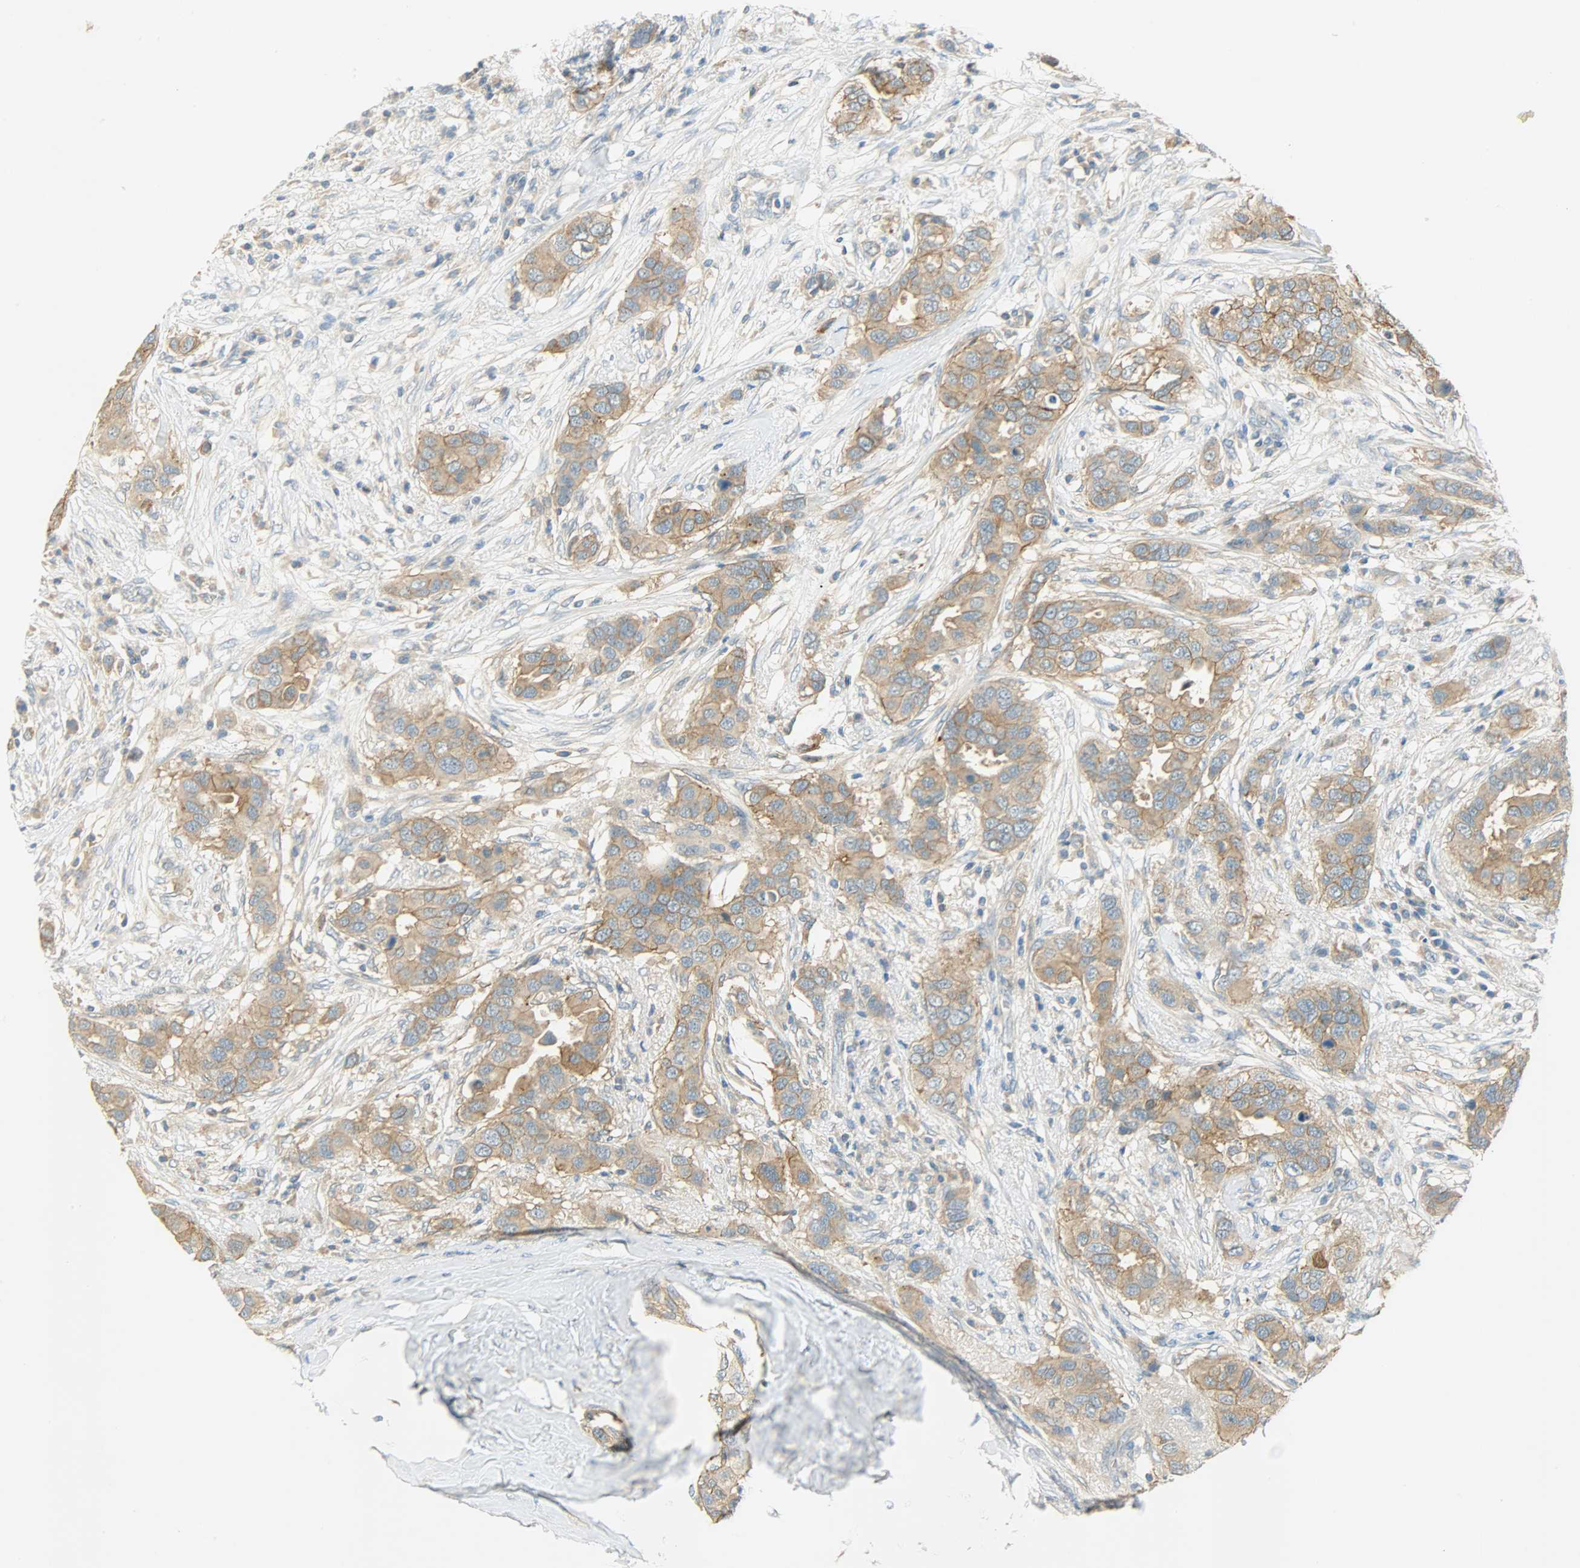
{"staining": {"intensity": "strong", "quantity": ">75%", "location": "cytoplasmic/membranous"}, "tissue": "breast cancer", "cell_type": "Tumor cells", "image_type": "cancer", "snomed": [{"axis": "morphology", "description": "Duct carcinoma"}, {"axis": "topography", "description": "Breast"}], "caption": "Immunohistochemistry (IHC) (DAB (3,3'-diaminobenzidine)) staining of human invasive ductal carcinoma (breast) exhibits strong cytoplasmic/membranous protein expression in approximately >75% of tumor cells. The protein is stained brown, and the nuclei are stained in blue (DAB IHC with brightfield microscopy, high magnification).", "gene": "DSG2", "patient": {"sex": "female", "age": 50}}